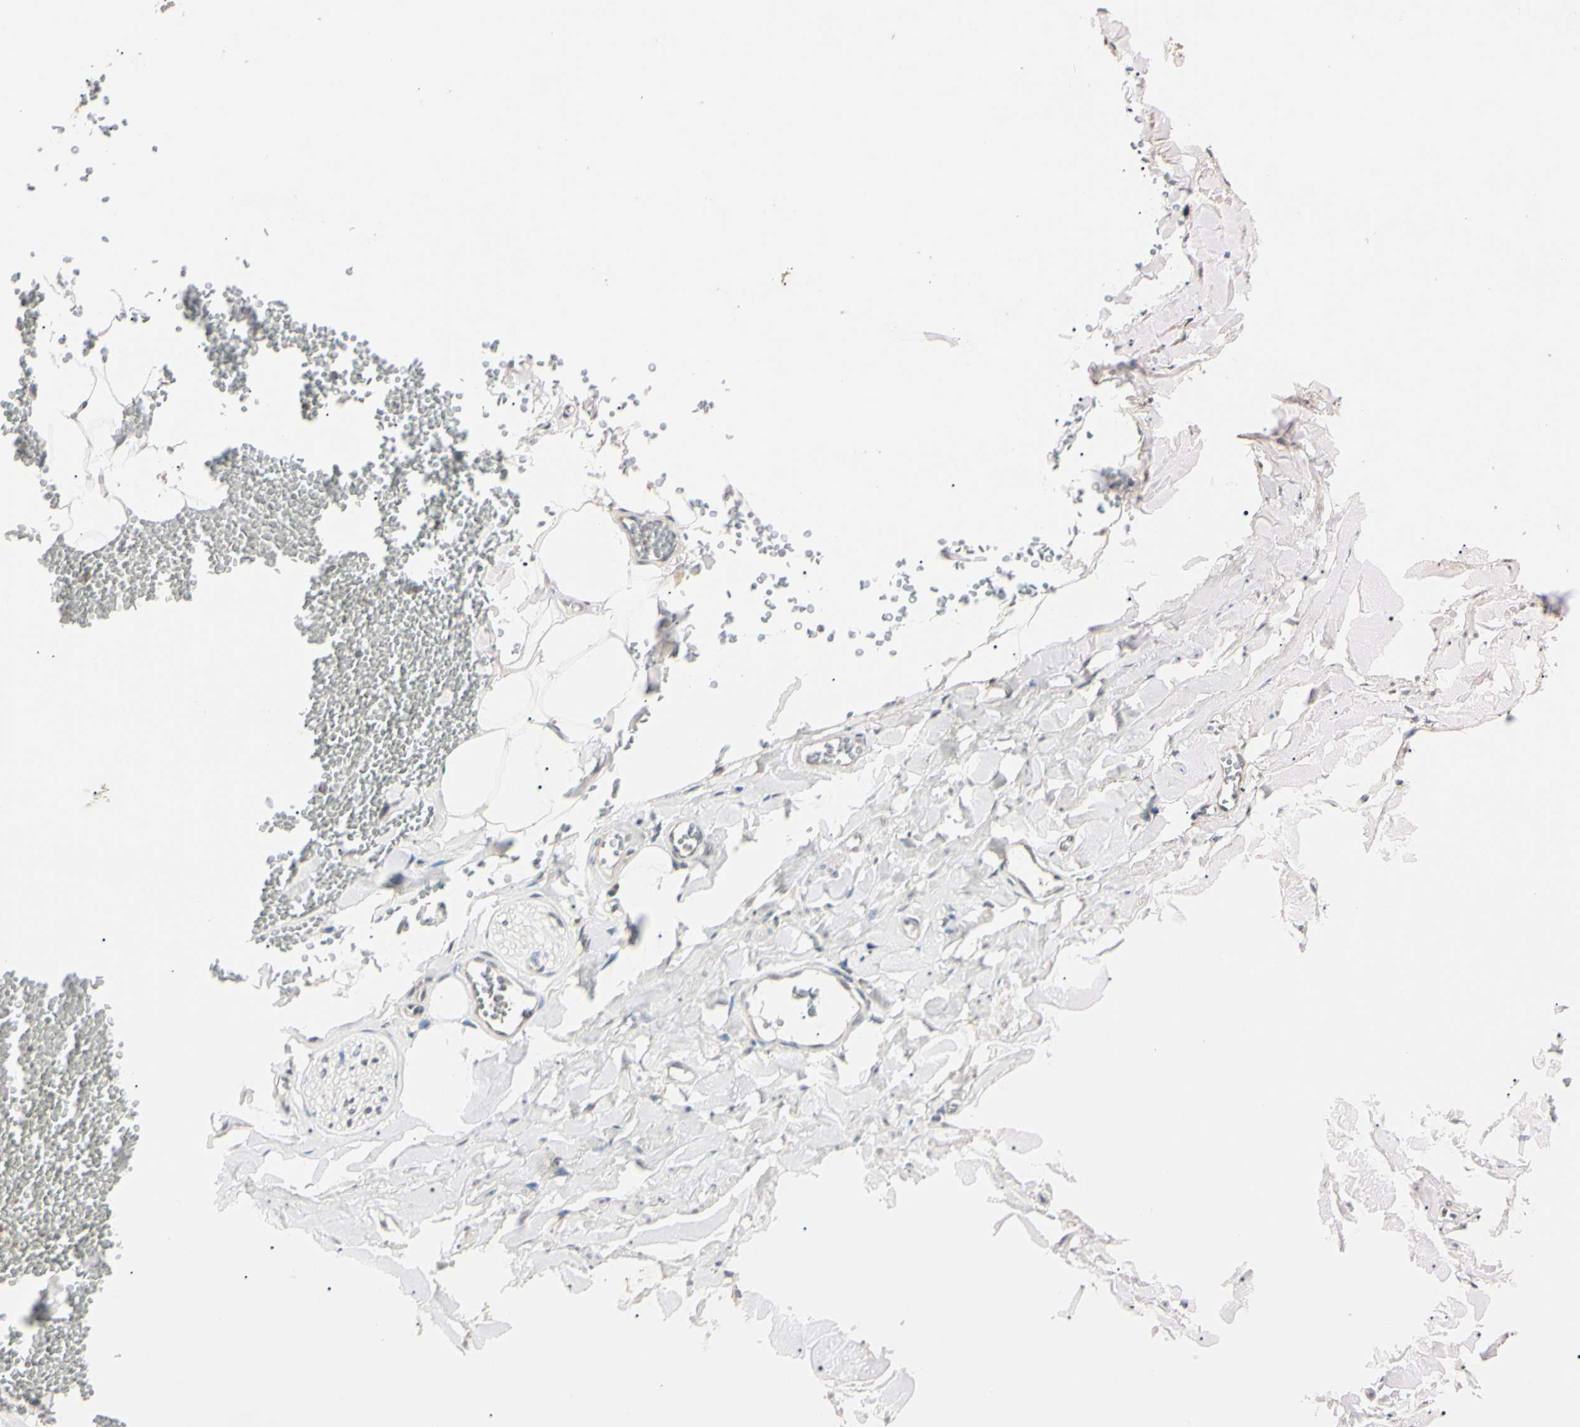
{"staining": {"intensity": "negative", "quantity": "none", "location": "none"}, "tissue": "adipose tissue", "cell_type": "Adipocytes", "image_type": "normal", "snomed": [{"axis": "morphology", "description": "Normal tissue, NOS"}, {"axis": "topography", "description": "Adipose tissue"}, {"axis": "topography", "description": "Peripheral nerve tissue"}], "caption": "DAB immunohistochemical staining of normal human adipose tissue displays no significant staining in adipocytes. The staining was performed using DAB to visualize the protein expression in brown, while the nuclei were stained in blue with hematoxylin (Magnification: 20x).", "gene": "EPN1", "patient": {"sex": "male", "age": 52}}